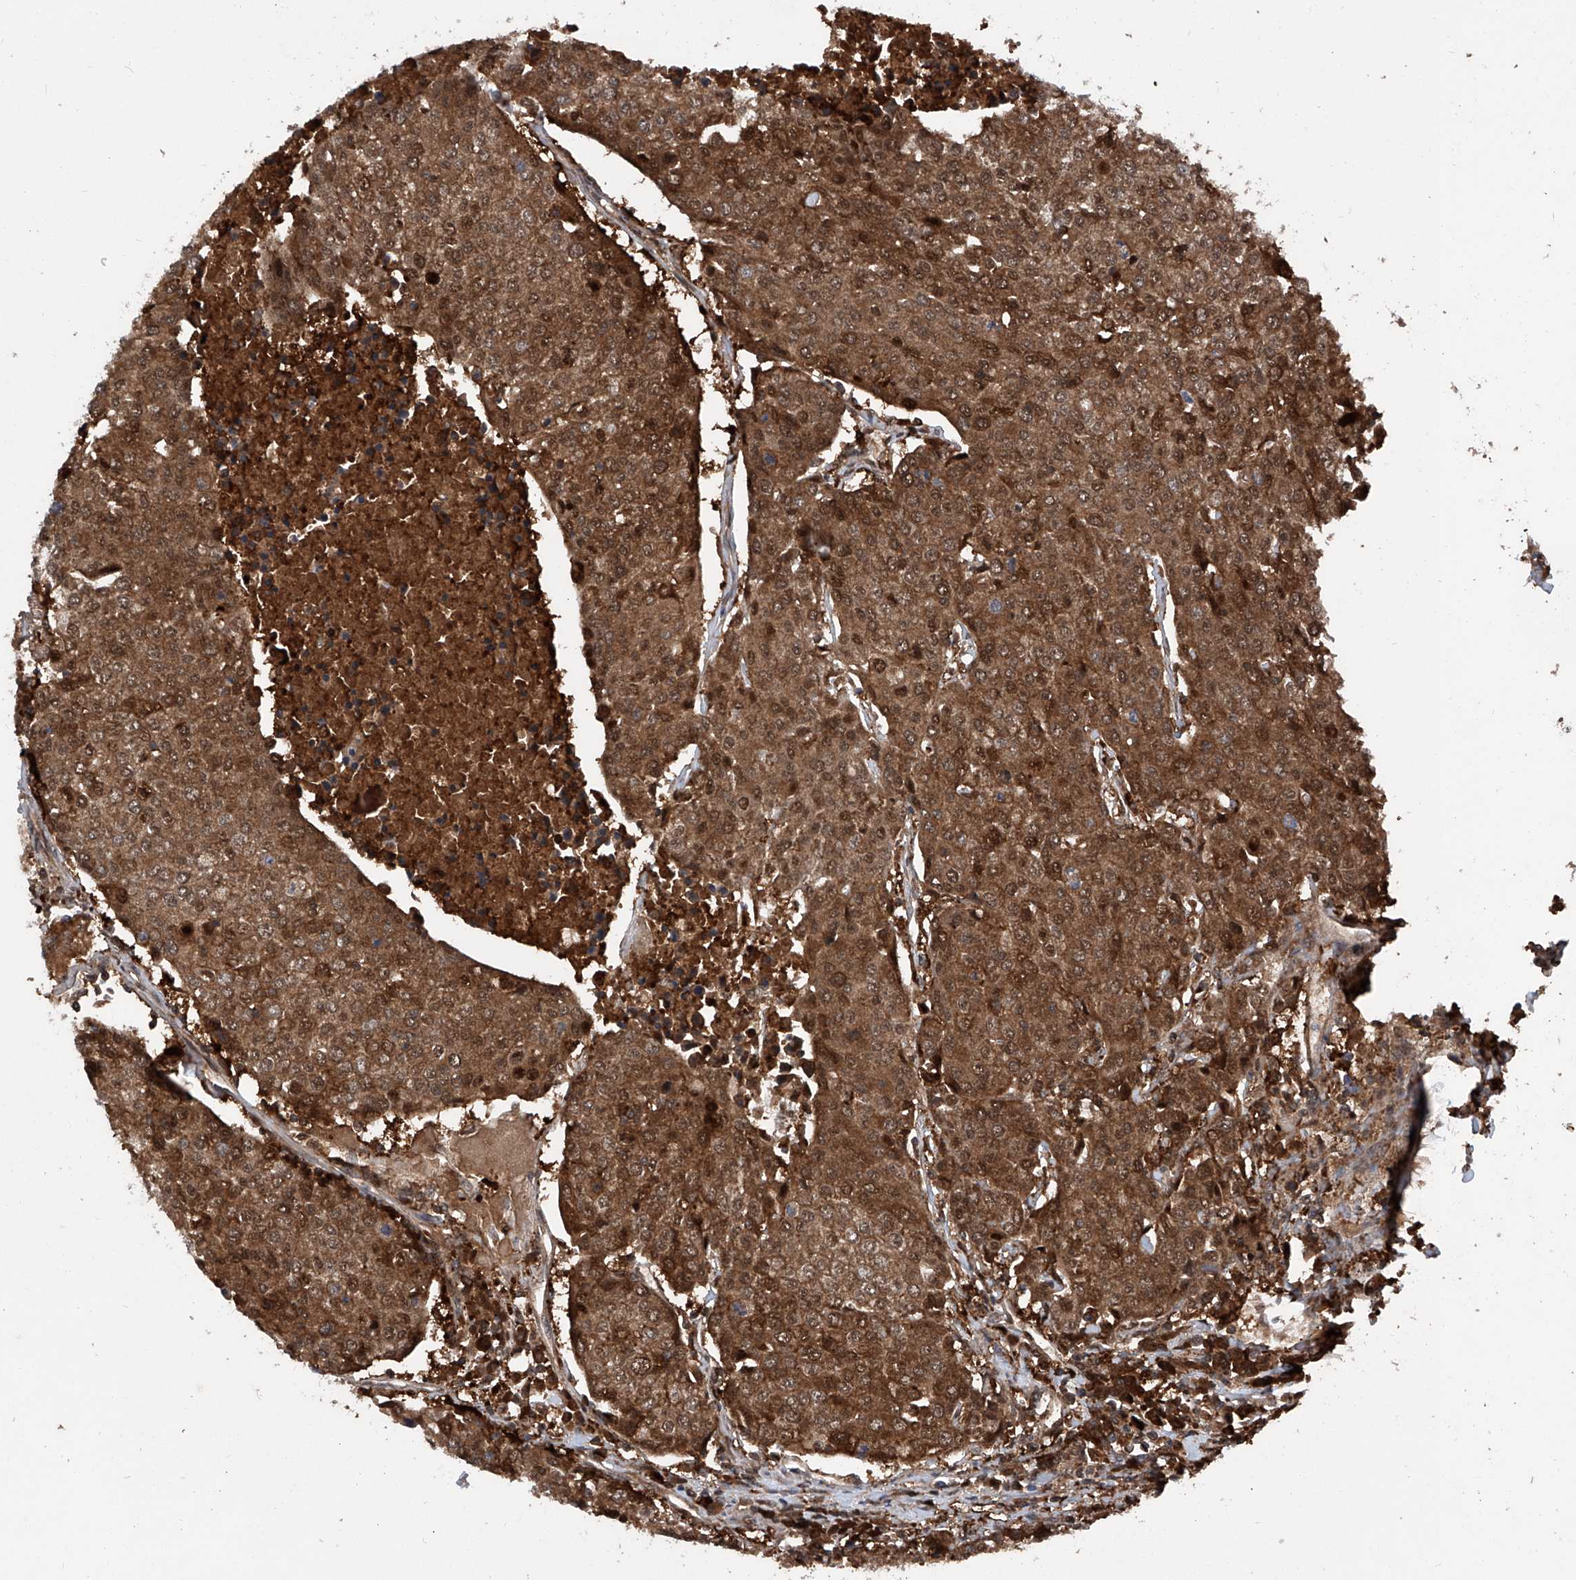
{"staining": {"intensity": "strong", "quantity": ">75%", "location": "cytoplasmic/membranous,nuclear"}, "tissue": "urothelial cancer", "cell_type": "Tumor cells", "image_type": "cancer", "snomed": [{"axis": "morphology", "description": "Urothelial carcinoma, High grade"}, {"axis": "topography", "description": "Urinary bladder"}], "caption": "Protein expression analysis of urothelial cancer exhibits strong cytoplasmic/membranous and nuclear expression in approximately >75% of tumor cells.", "gene": "ASCC3", "patient": {"sex": "female", "age": 85}}